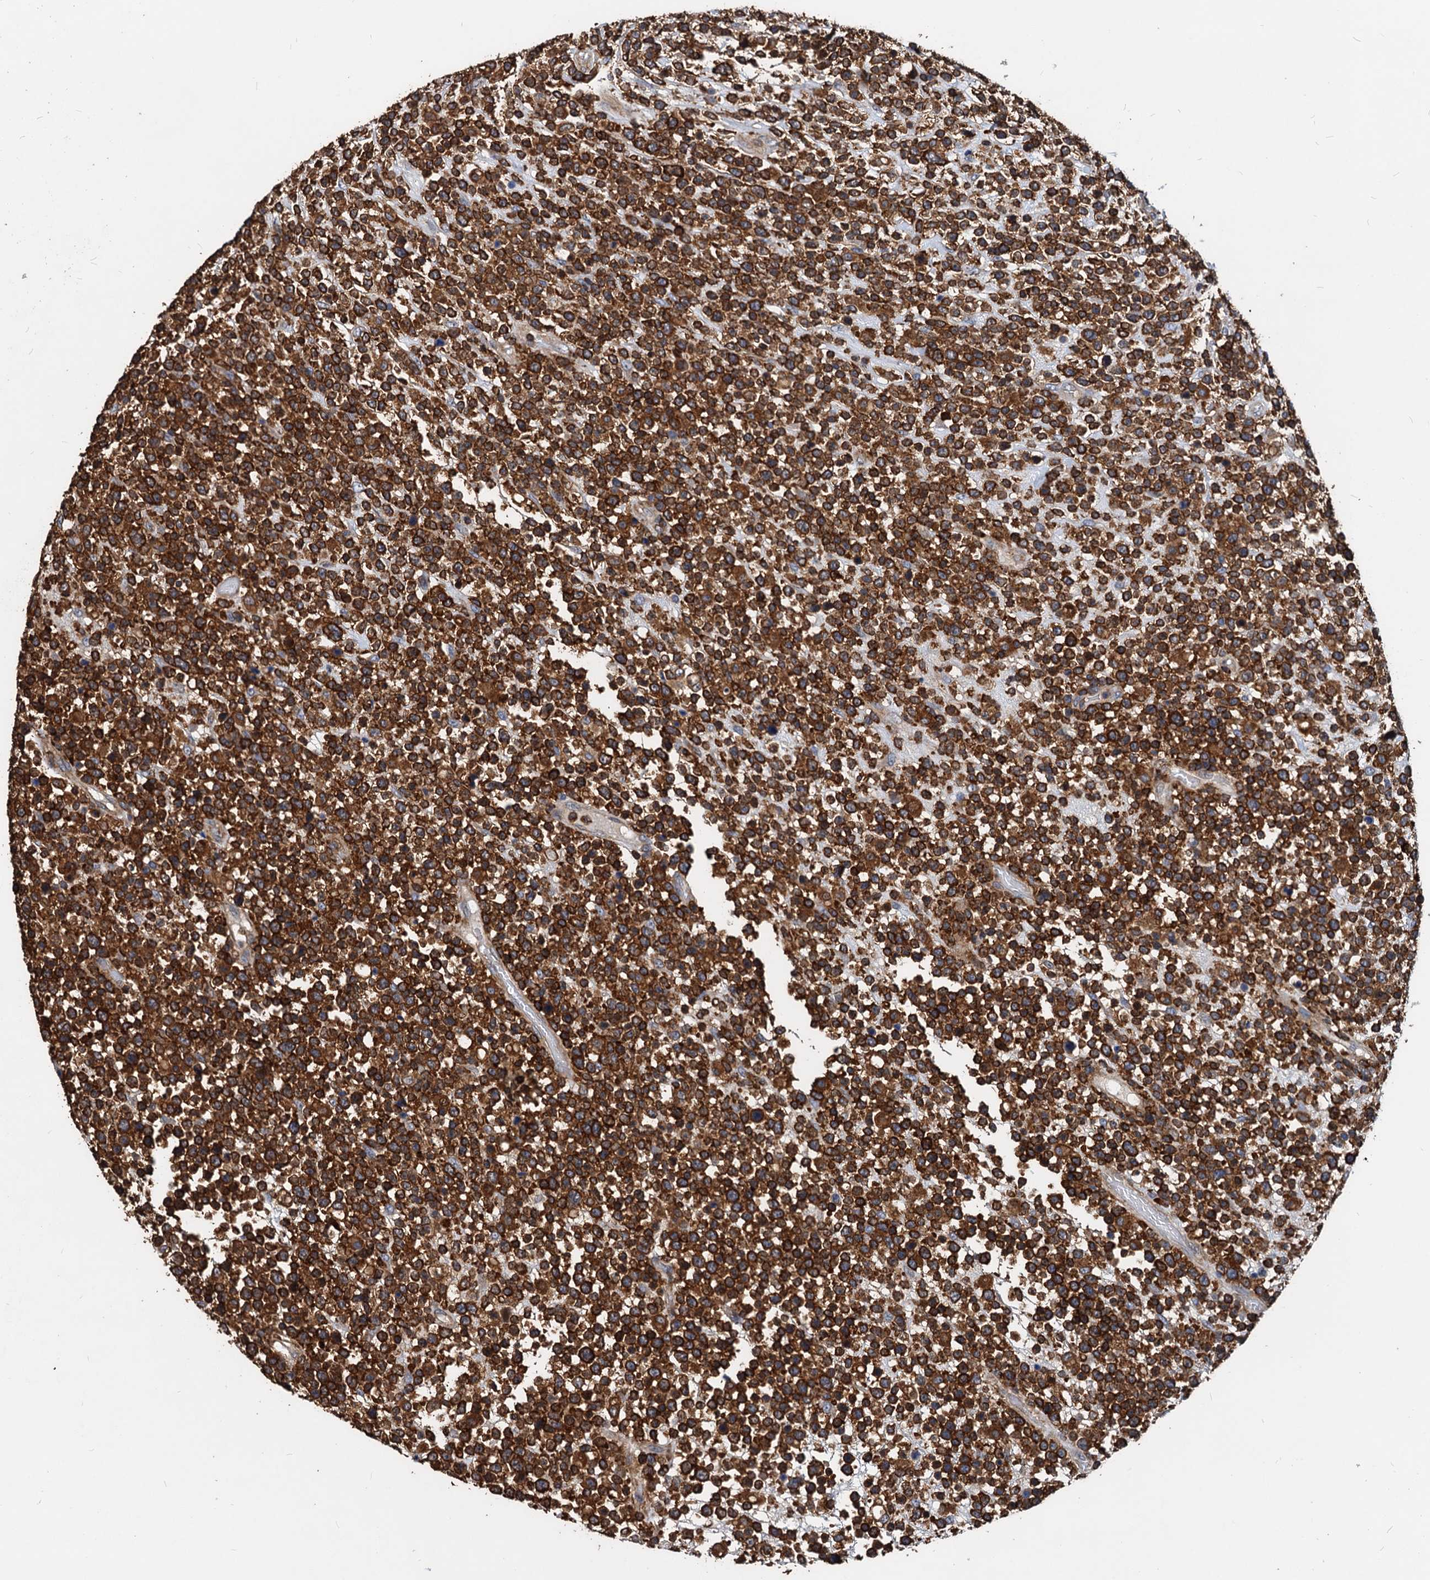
{"staining": {"intensity": "strong", "quantity": ">75%", "location": "cytoplasmic/membranous"}, "tissue": "lymphoma", "cell_type": "Tumor cells", "image_type": "cancer", "snomed": [{"axis": "morphology", "description": "Malignant lymphoma, non-Hodgkin's type, High grade"}, {"axis": "topography", "description": "Colon"}], "caption": "Approximately >75% of tumor cells in human high-grade malignant lymphoma, non-Hodgkin's type reveal strong cytoplasmic/membranous protein positivity as visualized by brown immunohistochemical staining.", "gene": "LCP2", "patient": {"sex": "female", "age": 53}}